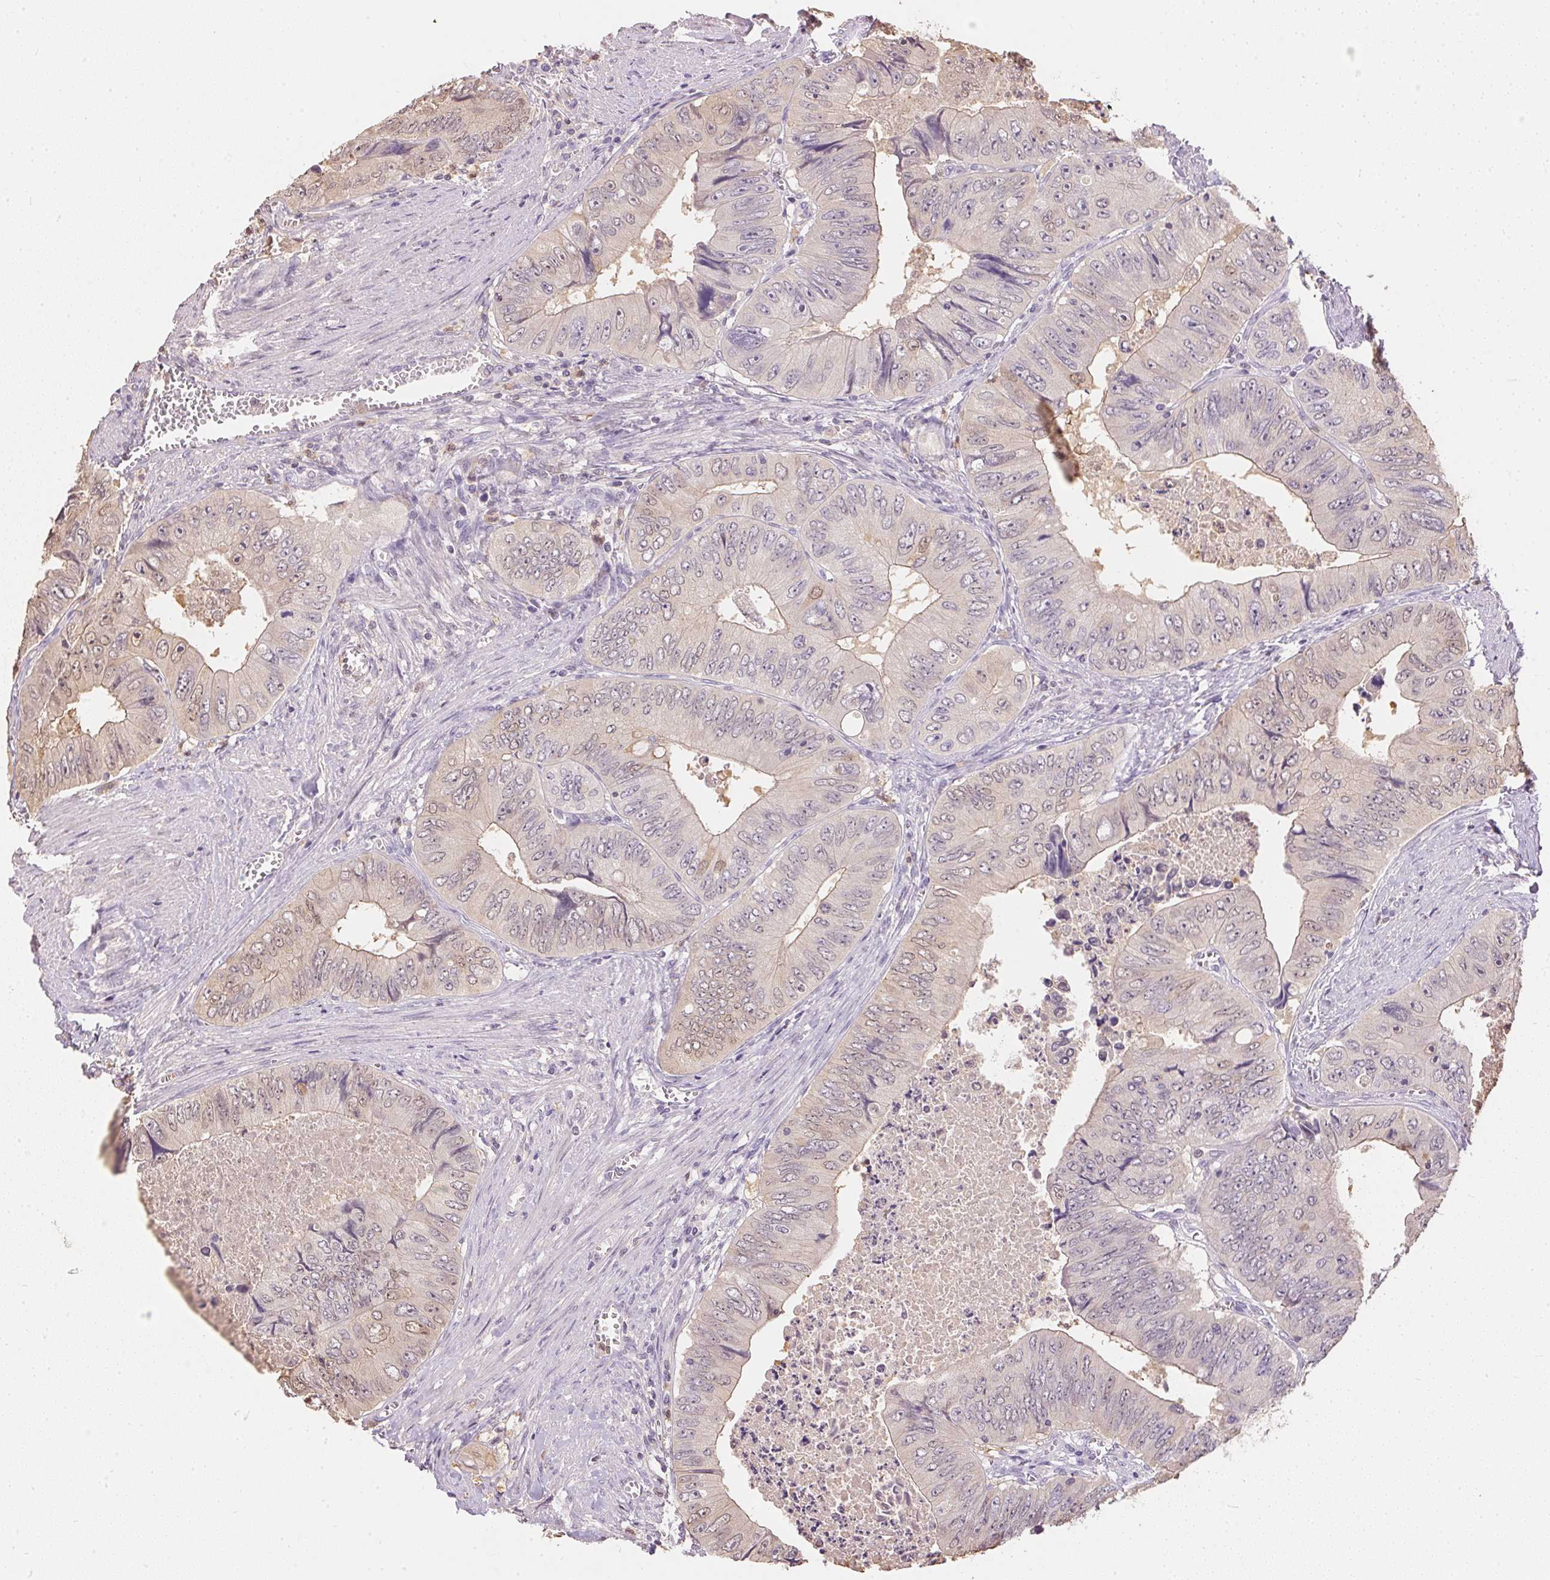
{"staining": {"intensity": "negative", "quantity": "none", "location": "none"}, "tissue": "colorectal cancer", "cell_type": "Tumor cells", "image_type": "cancer", "snomed": [{"axis": "morphology", "description": "Adenocarcinoma, NOS"}, {"axis": "topography", "description": "Colon"}], "caption": "High magnification brightfield microscopy of colorectal cancer stained with DAB (brown) and counterstained with hematoxylin (blue): tumor cells show no significant positivity. (Stains: DAB immunohistochemistry with hematoxylin counter stain, Microscopy: brightfield microscopy at high magnification).", "gene": "S100A3", "patient": {"sex": "female", "age": 84}}